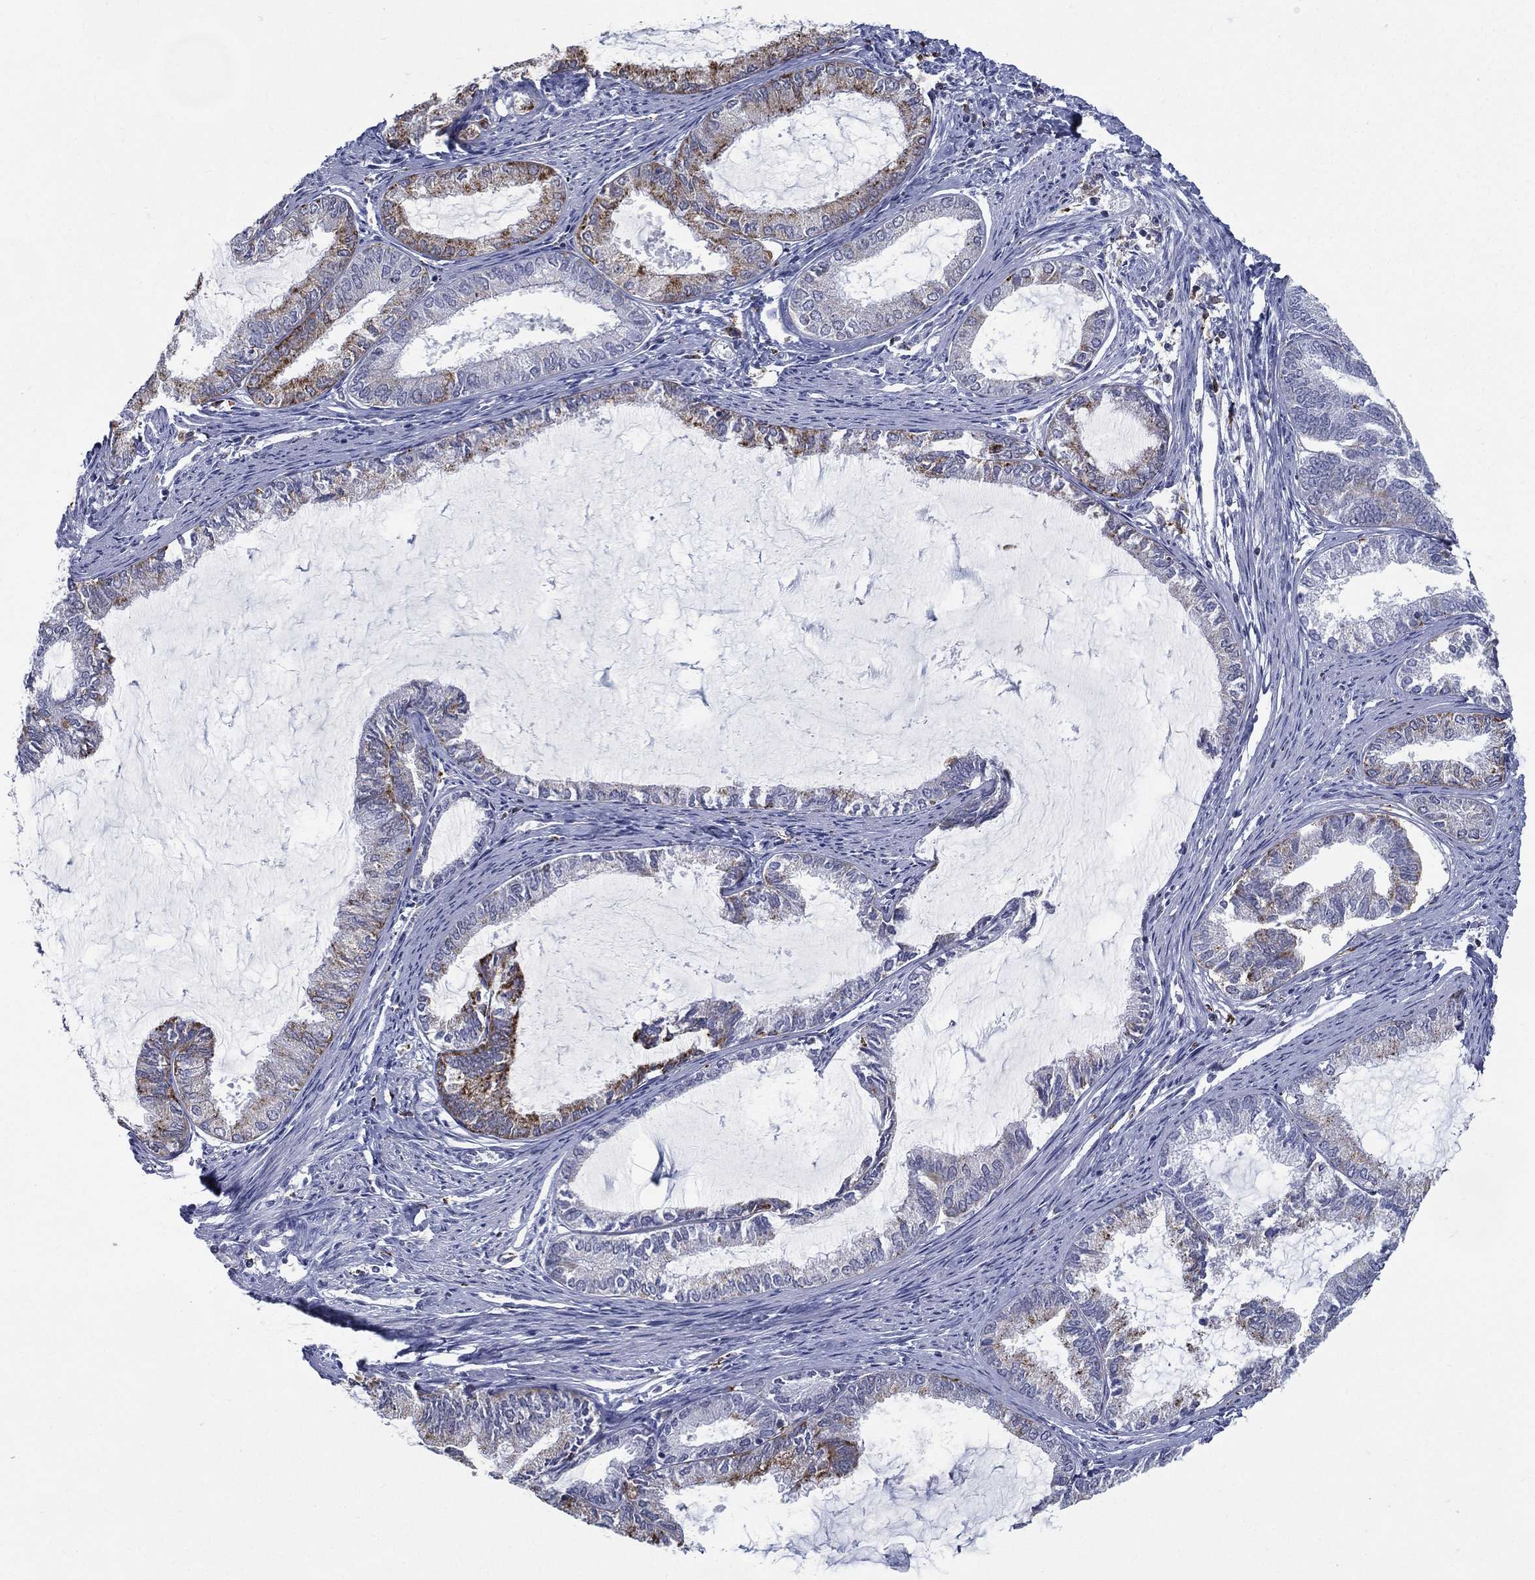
{"staining": {"intensity": "strong", "quantity": "<25%", "location": "cytoplasmic/membranous"}, "tissue": "endometrial cancer", "cell_type": "Tumor cells", "image_type": "cancer", "snomed": [{"axis": "morphology", "description": "Adenocarcinoma, NOS"}, {"axis": "topography", "description": "Endometrium"}], "caption": "A brown stain shows strong cytoplasmic/membranous expression of a protein in endometrial adenocarcinoma tumor cells.", "gene": "EVI2B", "patient": {"sex": "female", "age": 86}}